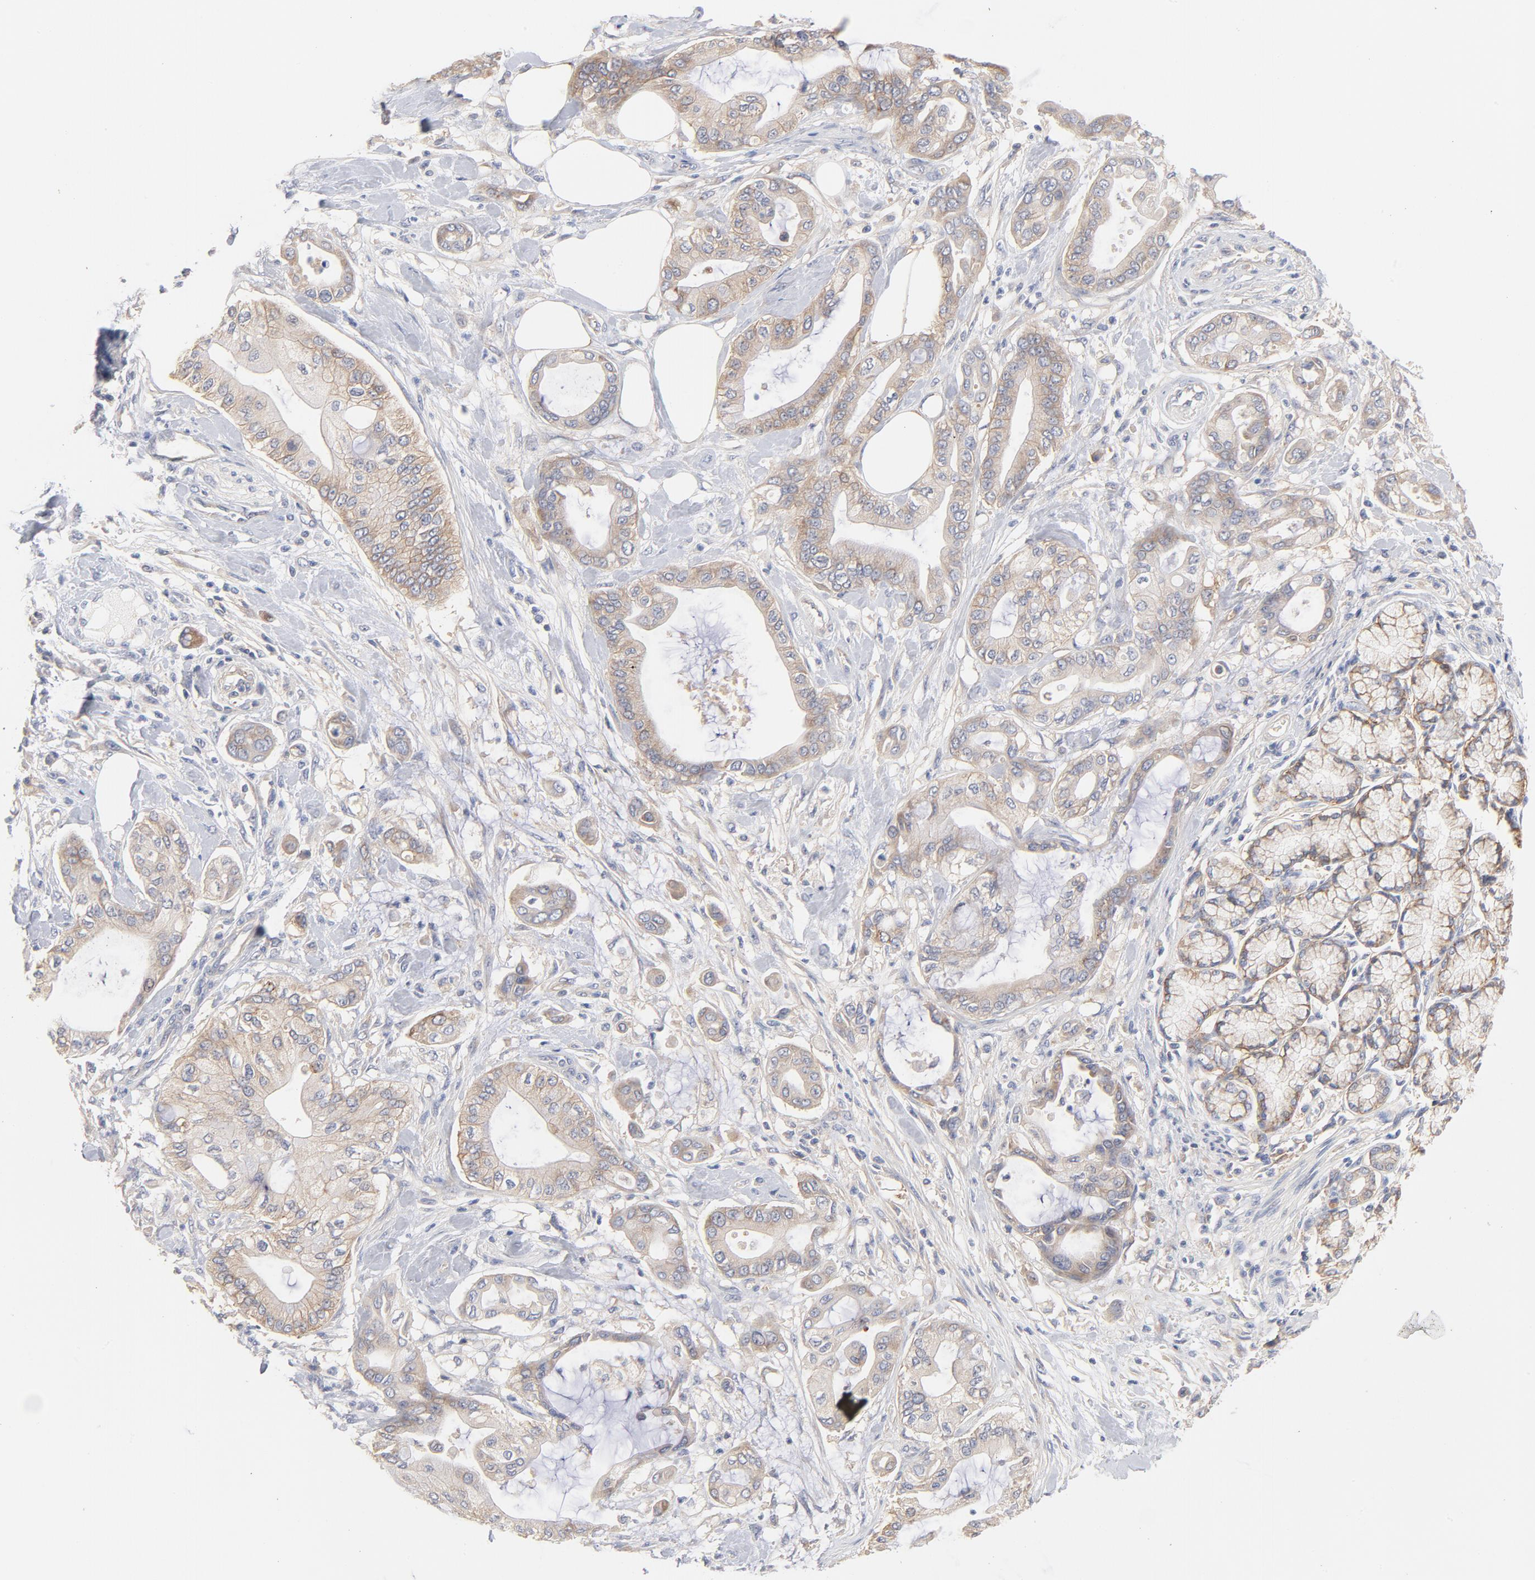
{"staining": {"intensity": "weak", "quantity": ">75%", "location": "cytoplasmic/membranous"}, "tissue": "pancreatic cancer", "cell_type": "Tumor cells", "image_type": "cancer", "snomed": [{"axis": "morphology", "description": "Adenocarcinoma, NOS"}, {"axis": "morphology", "description": "Adenocarcinoma, metastatic, NOS"}, {"axis": "topography", "description": "Lymph node"}, {"axis": "topography", "description": "Pancreas"}, {"axis": "topography", "description": "Duodenum"}], "caption": "High-magnification brightfield microscopy of pancreatic adenocarcinoma stained with DAB (3,3'-diaminobenzidine) (brown) and counterstained with hematoxylin (blue). tumor cells exhibit weak cytoplasmic/membranous expression is appreciated in approximately>75% of cells. (DAB (3,3'-diaminobenzidine) IHC, brown staining for protein, blue staining for nuclei).", "gene": "SETD3", "patient": {"sex": "female", "age": 64}}